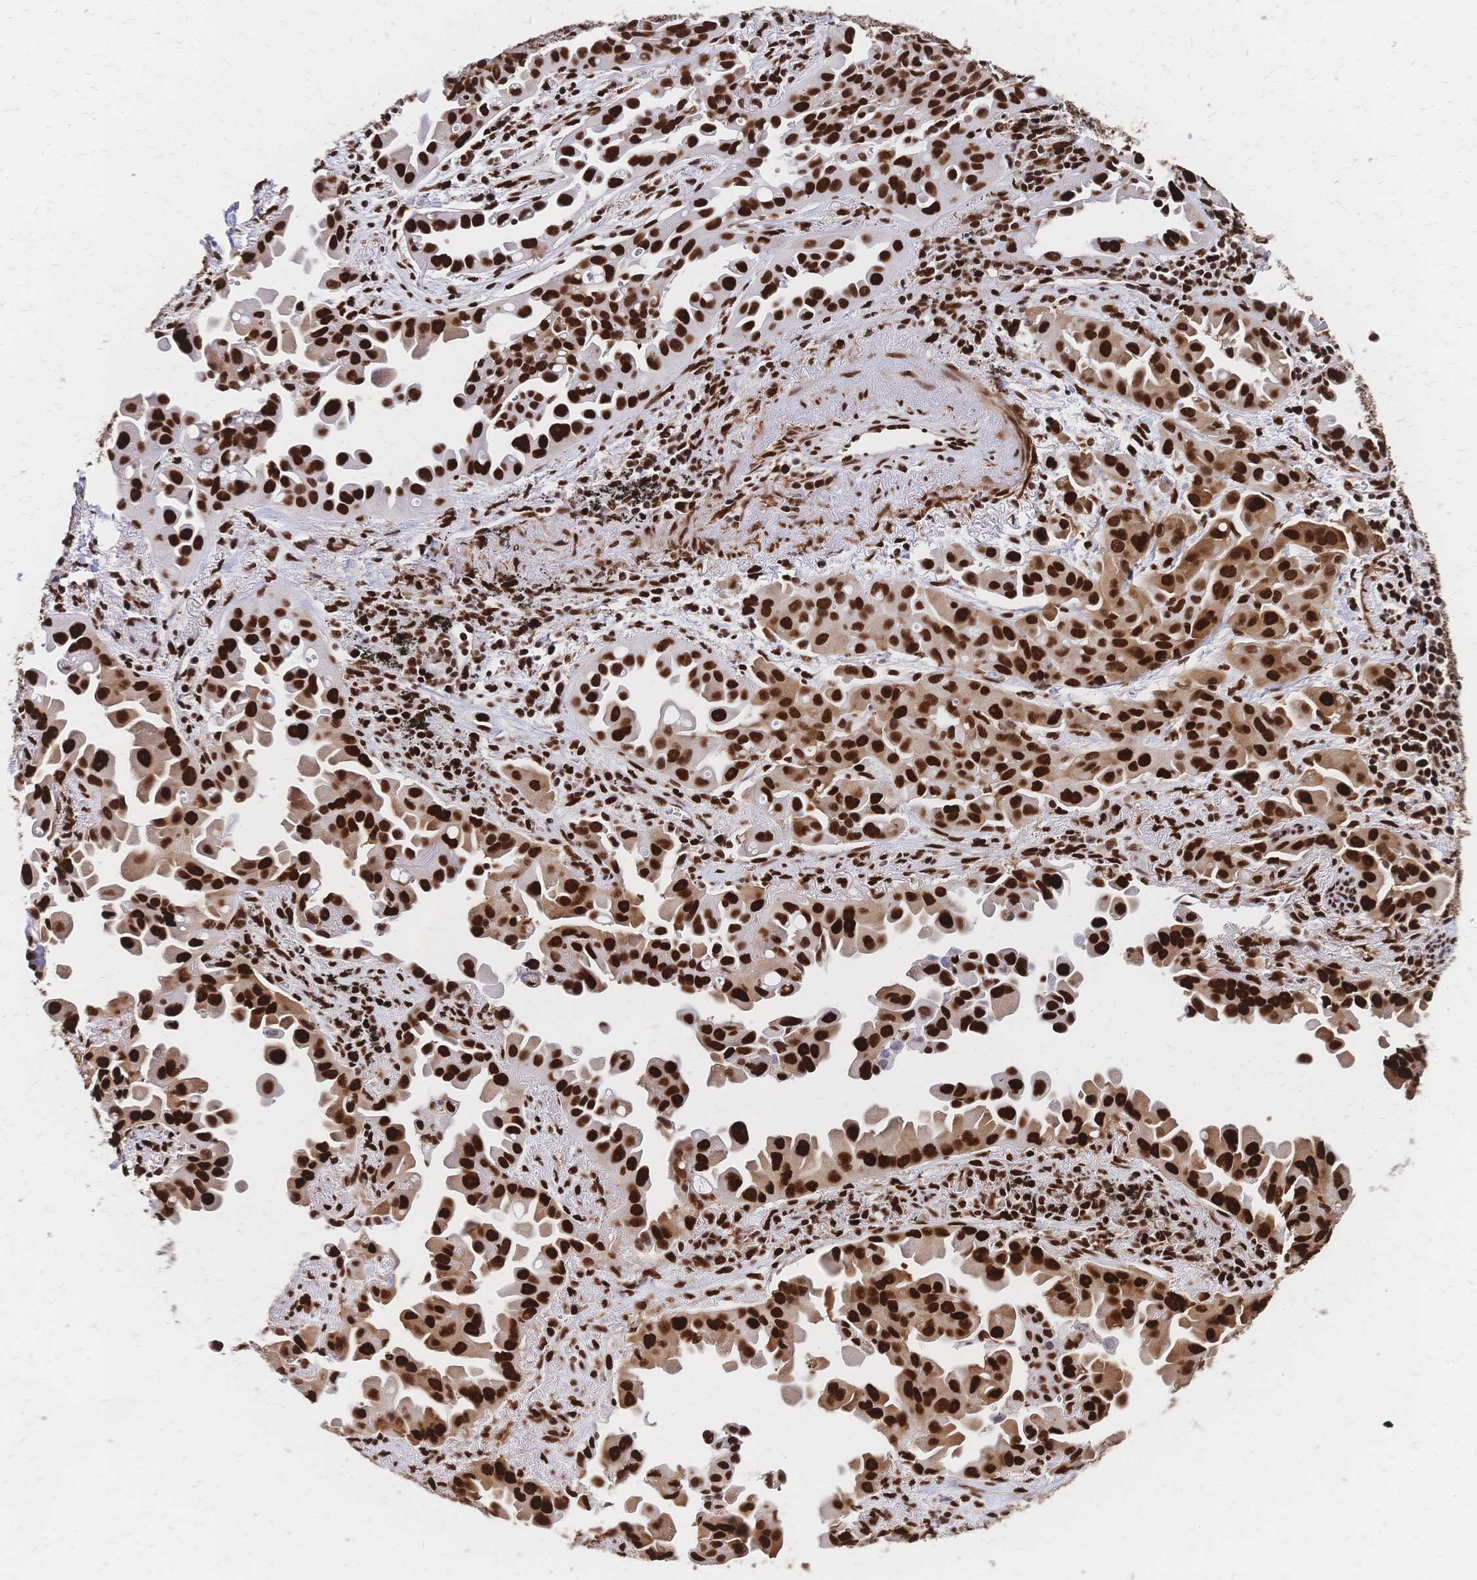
{"staining": {"intensity": "strong", "quantity": ">75%", "location": "nuclear"}, "tissue": "lung cancer", "cell_type": "Tumor cells", "image_type": "cancer", "snomed": [{"axis": "morphology", "description": "Adenocarcinoma, NOS"}, {"axis": "topography", "description": "Lung"}], "caption": "The photomicrograph exhibits immunohistochemical staining of lung cancer. There is strong nuclear staining is present in about >75% of tumor cells.", "gene": "HDGF", "patient": {"sex": "male", "age": 68}}